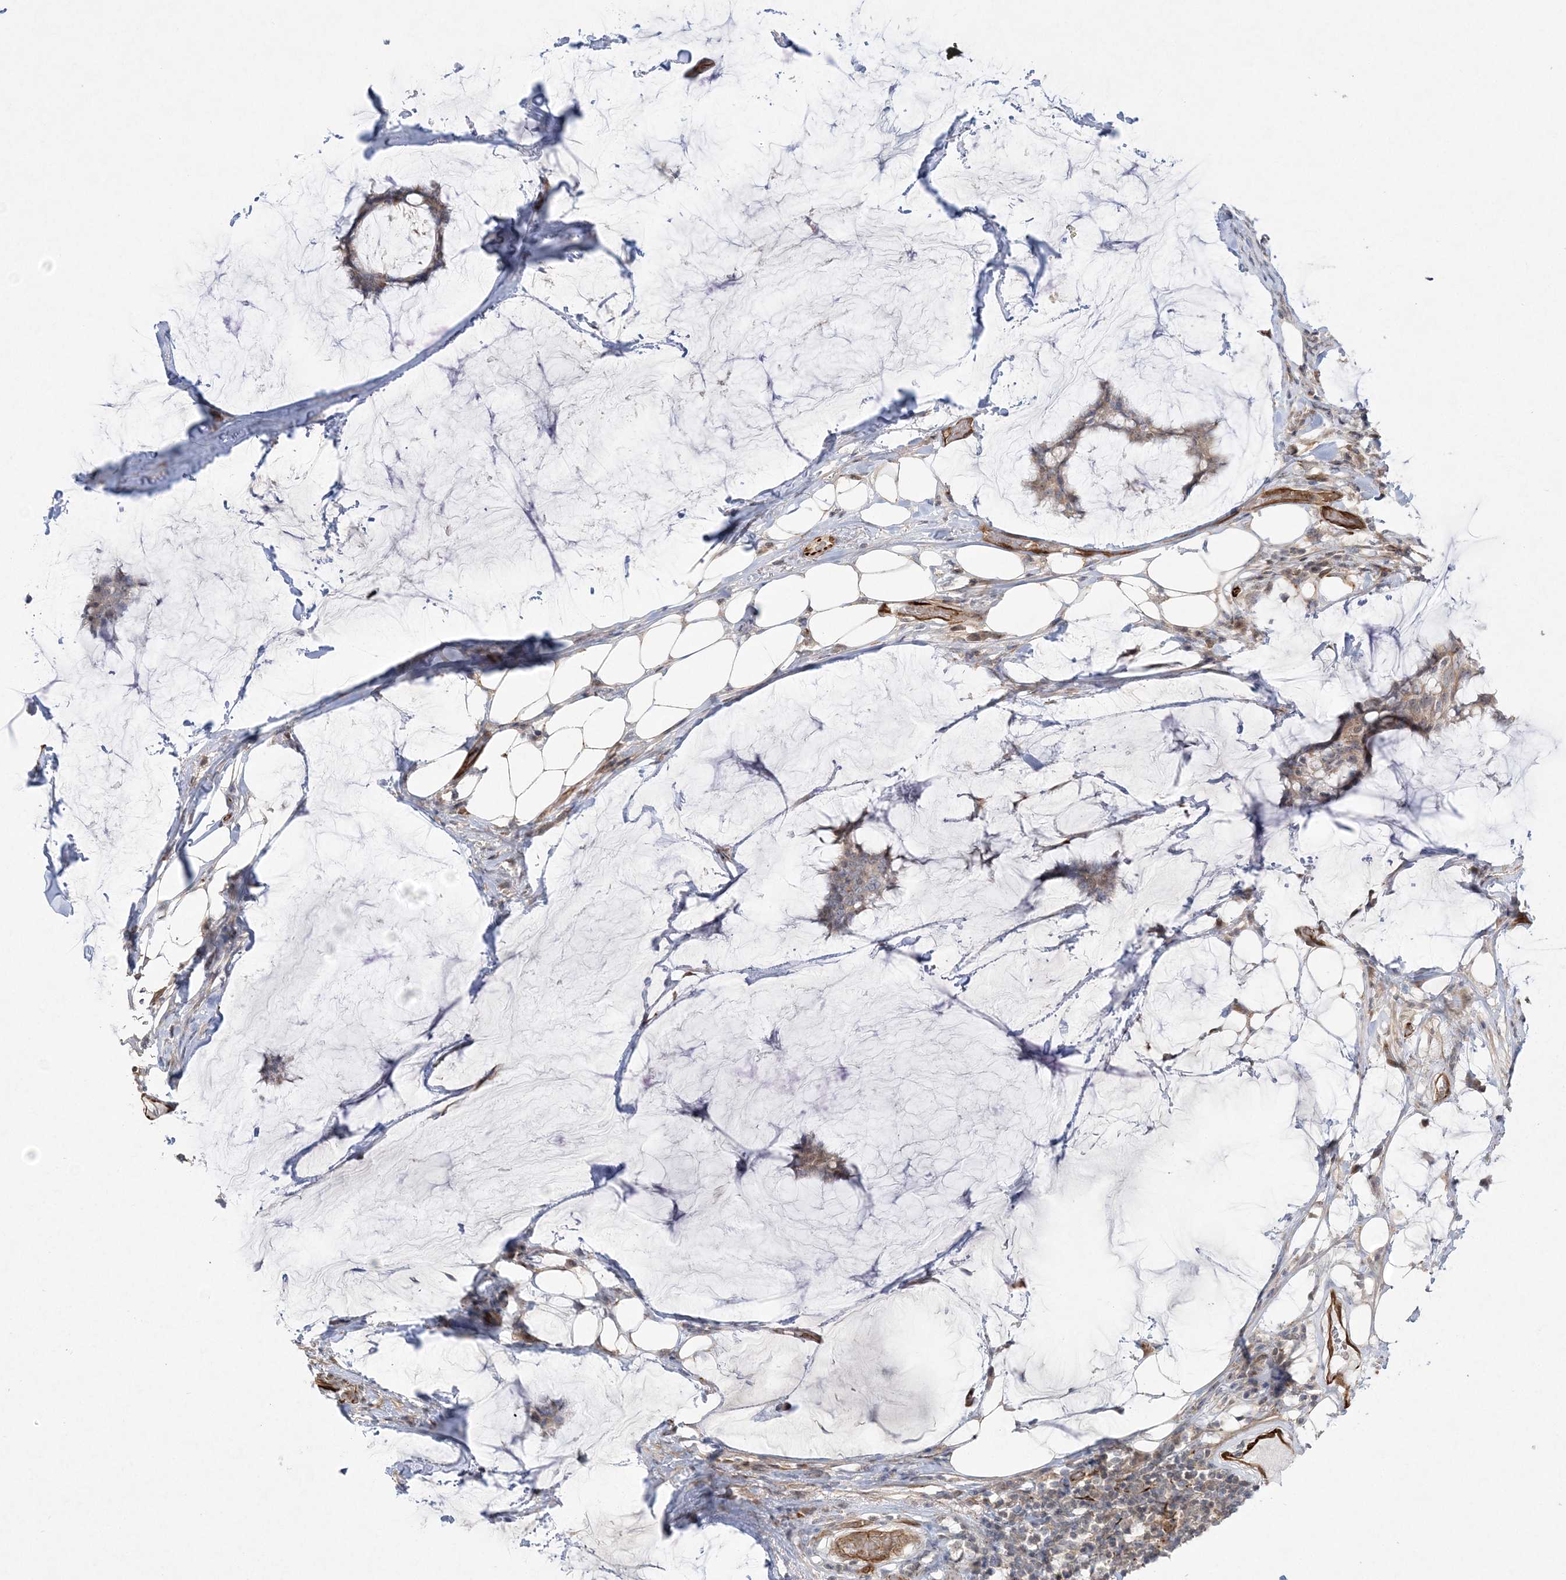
{"staining": {"intensity": "weak", "quantity": ">75%", "location": "cytoplasmic/membranous"}, "tissue": "breast cancer", "cell_type": "Tumor cells", "image_type": "cancer", "snomed": [{"axis": "morphology", "description": "Duct carcinoma"}, {"axis": "topography", "description": "Breast"}], "caption": "Breast cancer stained for a protein shows weak cytoplasmic/membranous positivity in tumor cells. The protein of interest is shown in brown color, while the nuclei are stained blue.", "gene": "INPP1", "patient": {"sex": "female", "age": 93}}